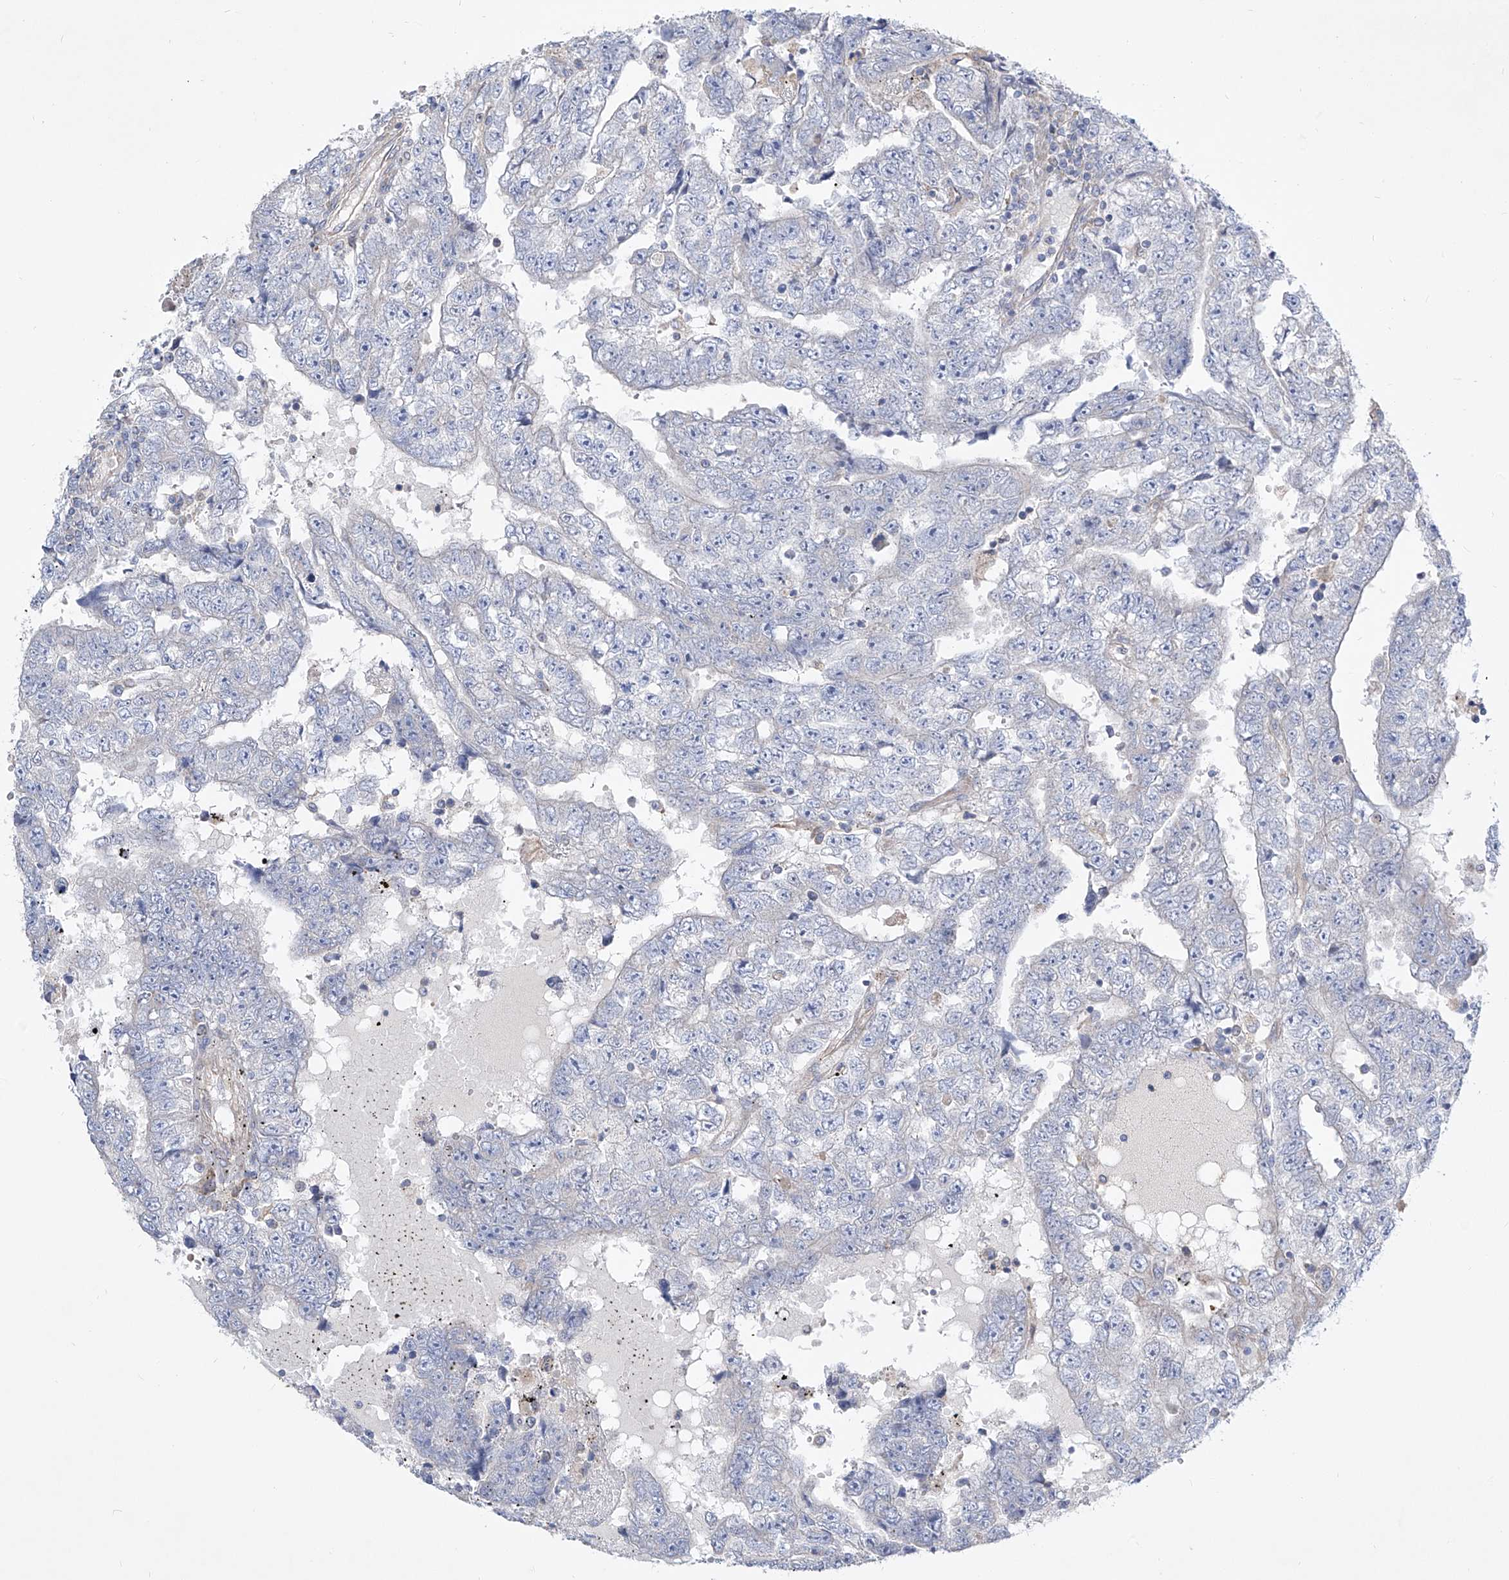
{"staining": {"intensity": "negative", "quantity": "none", "location": "none"}, "tissue": "testis cancer", "cell_type": "Tumor cells", "image_type": "cancer", "snomed": [{"axis": "morphology", "description": "Carcinoma, Embryonal, NOS"}, {"axis": "topography", "description": "Testis"}], "caption": "The micrograph reveals no significant staining in tumor cells of testis cancer. (Immunohistochemistry, brightfield microscopy, high magnification).", "gene": "UFL1", "patient": {"sex": "male", "age": 25}}